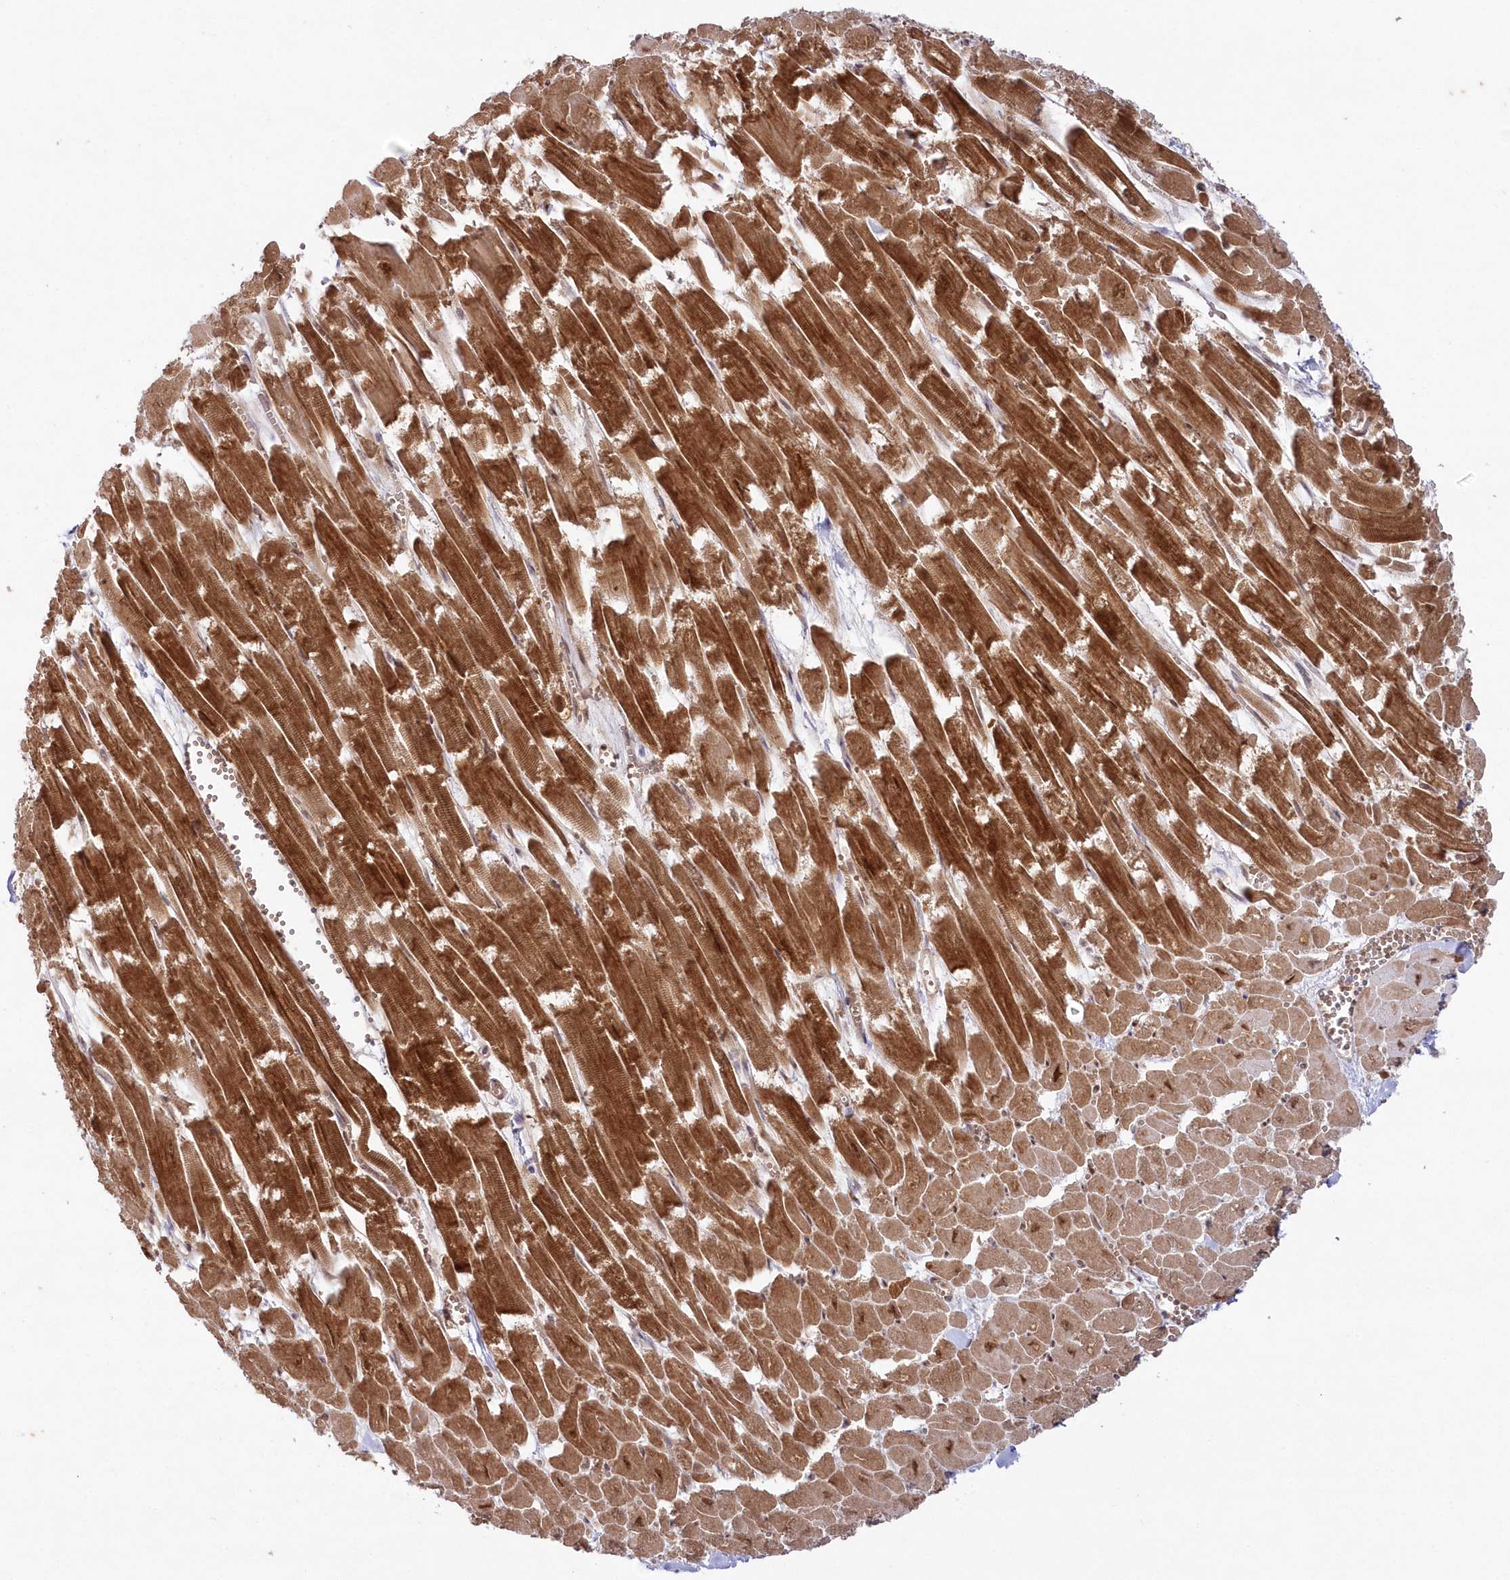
{"staining": {"intensity": "strong", "quantity": "25%-75%", "location": "cytoplasmic/membranous"}, "tissue": "heart muscle", "cell_type": "Cardiomyocytes", "image_type": "normal", "snomed": [{"axis": "morphology", "description": "Normal tissue, NOS"}, {"axis": "topography", "description": "Heart"}], "caption": "A photomicrograph of heart muscle stained for a protein reveals strong cytoplasmic/membranous brown staining in cardiomyocytes. (DAB (3,3'-diaminobenzidine) = brown stain, brightfield microscopy at high magnification).", "gene": "GBE1", "patient": {"sex": "male", "age": 54}}